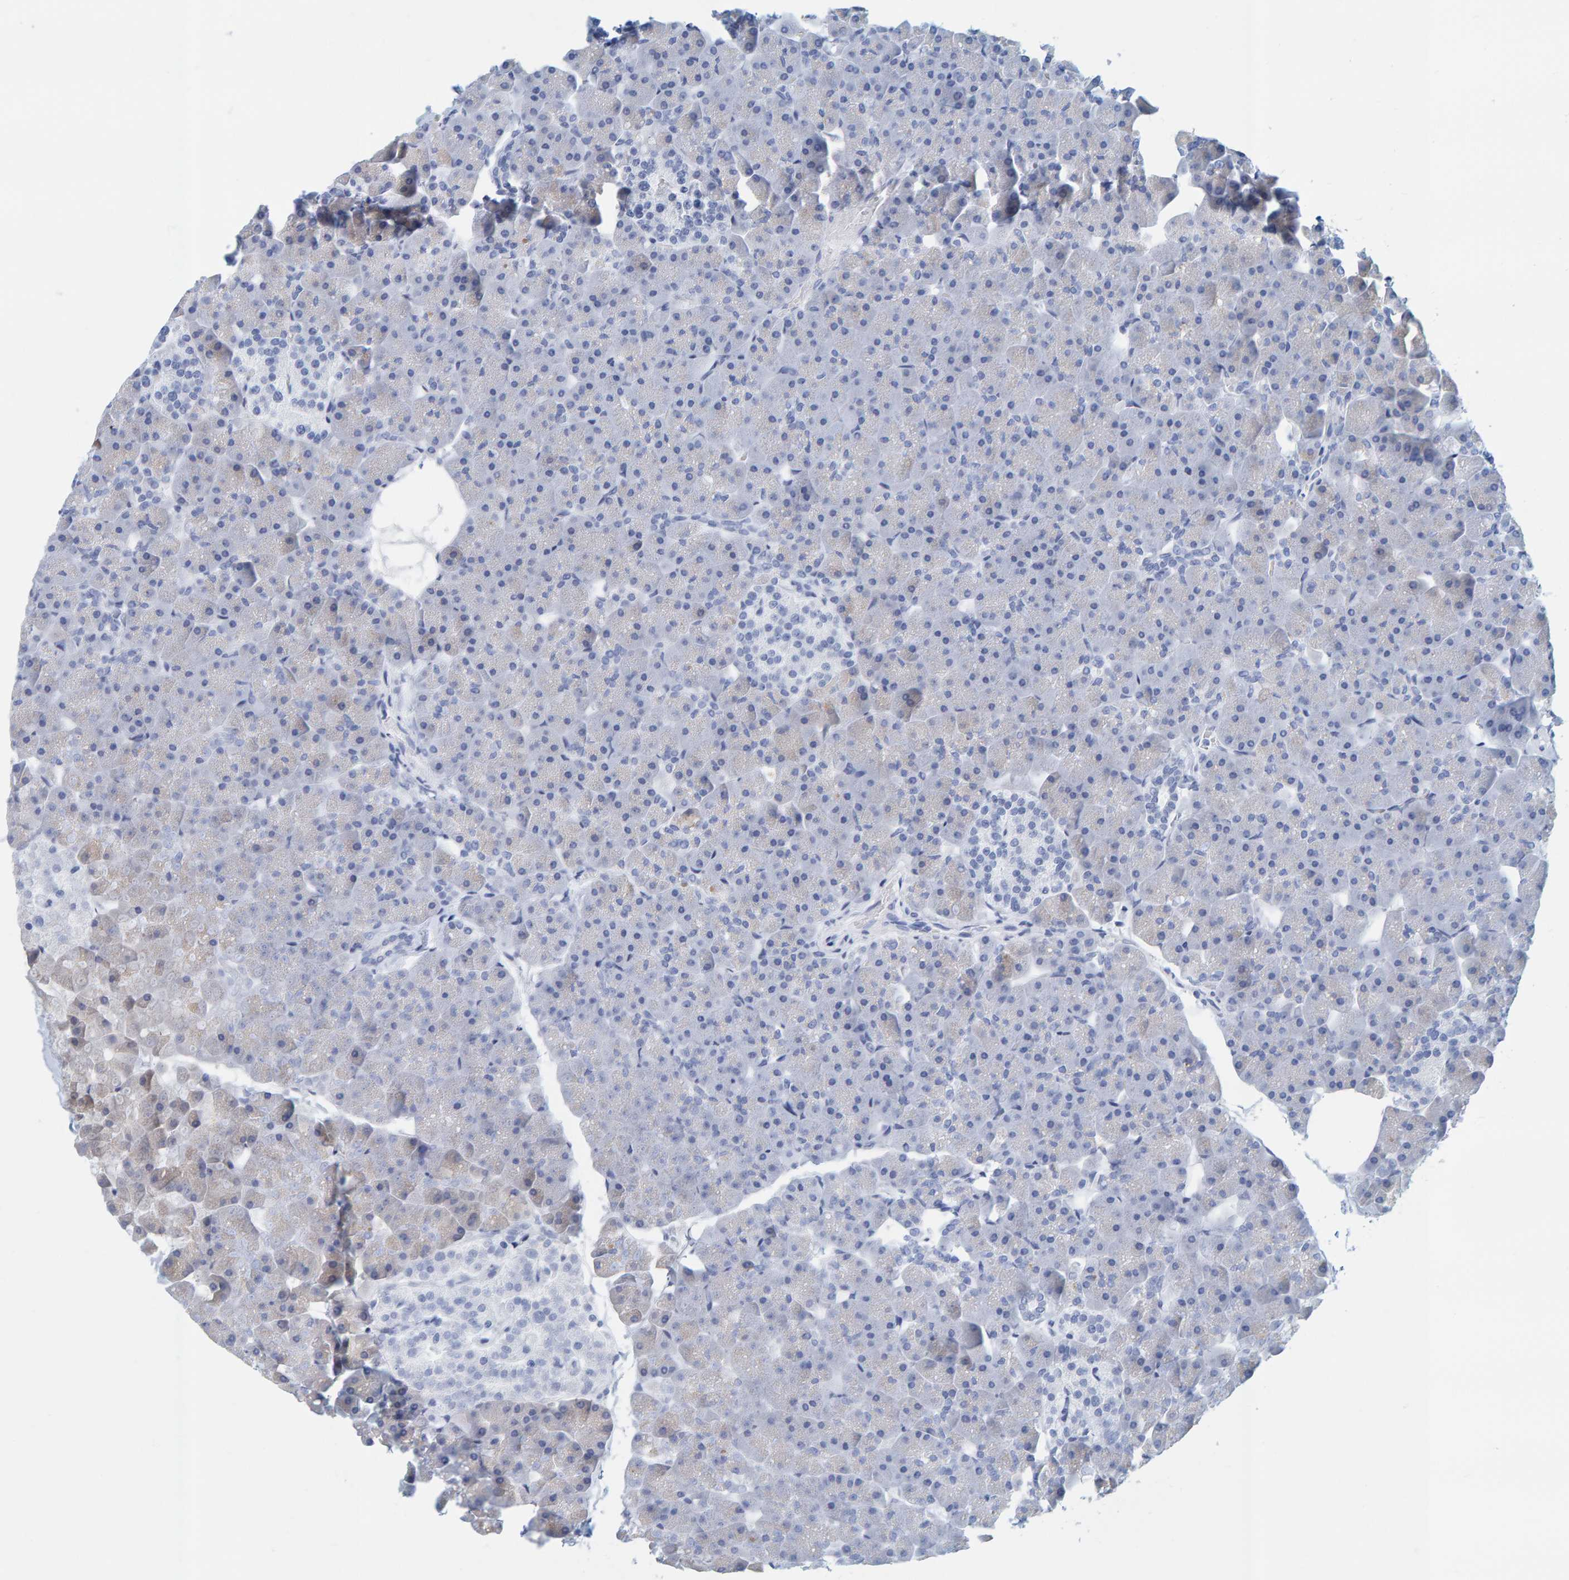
{"staining": {"intensity": "negative", "quantity": "none", "location": "none"}, "tissue": "pancreas", "cell_type": "Exocrine glandular cells", "image_type": "normal", "snomed": [{"axis": "morphology", "description": "Normal tissue, NOS"}, {"axis": "topography", "description": "Pancreas"}], "caption": "Micrograph shows no protein expression in exocrine glandular cells of unremarkable pancreas.", "gene": "SFTPC", "patient": {"sex": "male", "age": 35}}